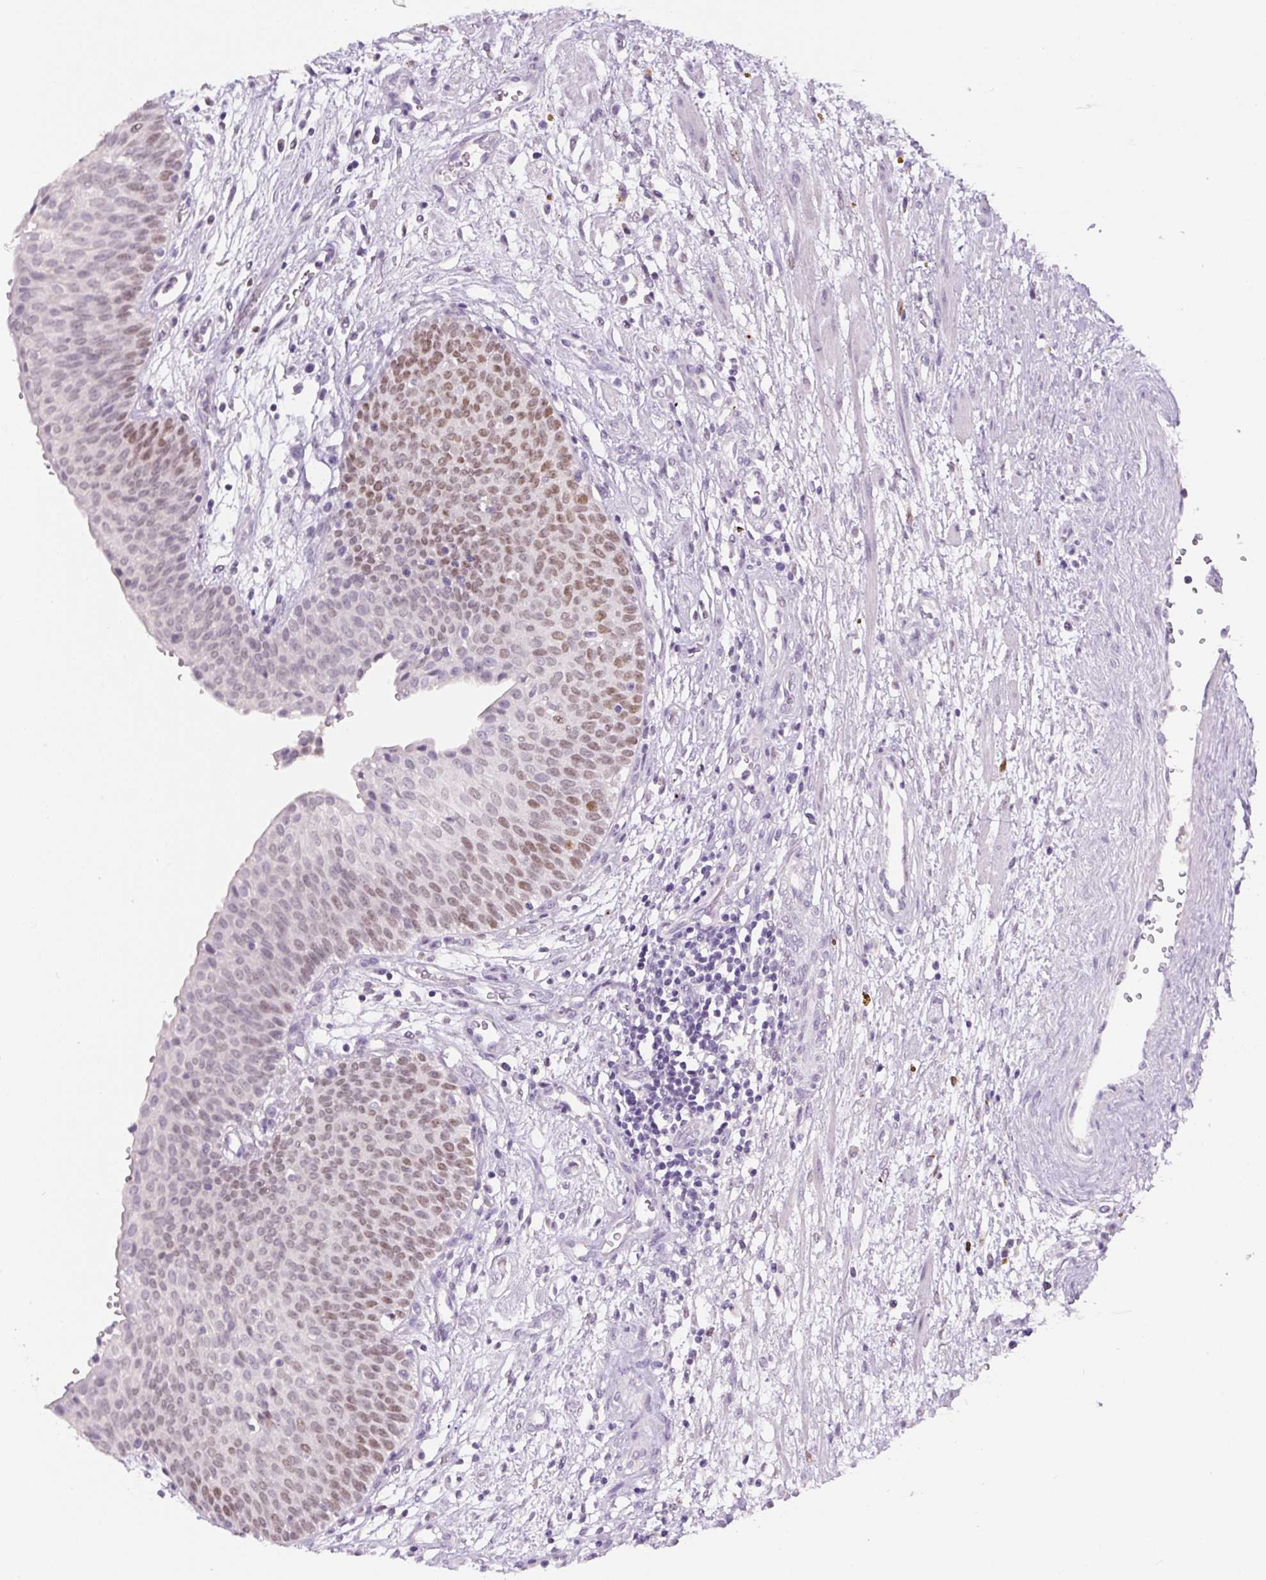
{"staining": {"intensity": "moderate", "quantity": "25%-75%", "location": "nuclear"}, "tissue": "urinary bladder", "cell_type": "Urothelial cells", "image_type": "normal", "snomed": [{"axis": "morphology", "description": "Normal tissue, NOS"}, {"axis": "topography", "description": "Urinary bladder"}], "caption": "Approximately 25%-75% of urothelial cells in benign human urinary bladder display moderate nuclear protein expression as visualized by brown immunohistochemical staining.", "gene": "SIX1", "patient": {"sex": "male", "age": 55}}